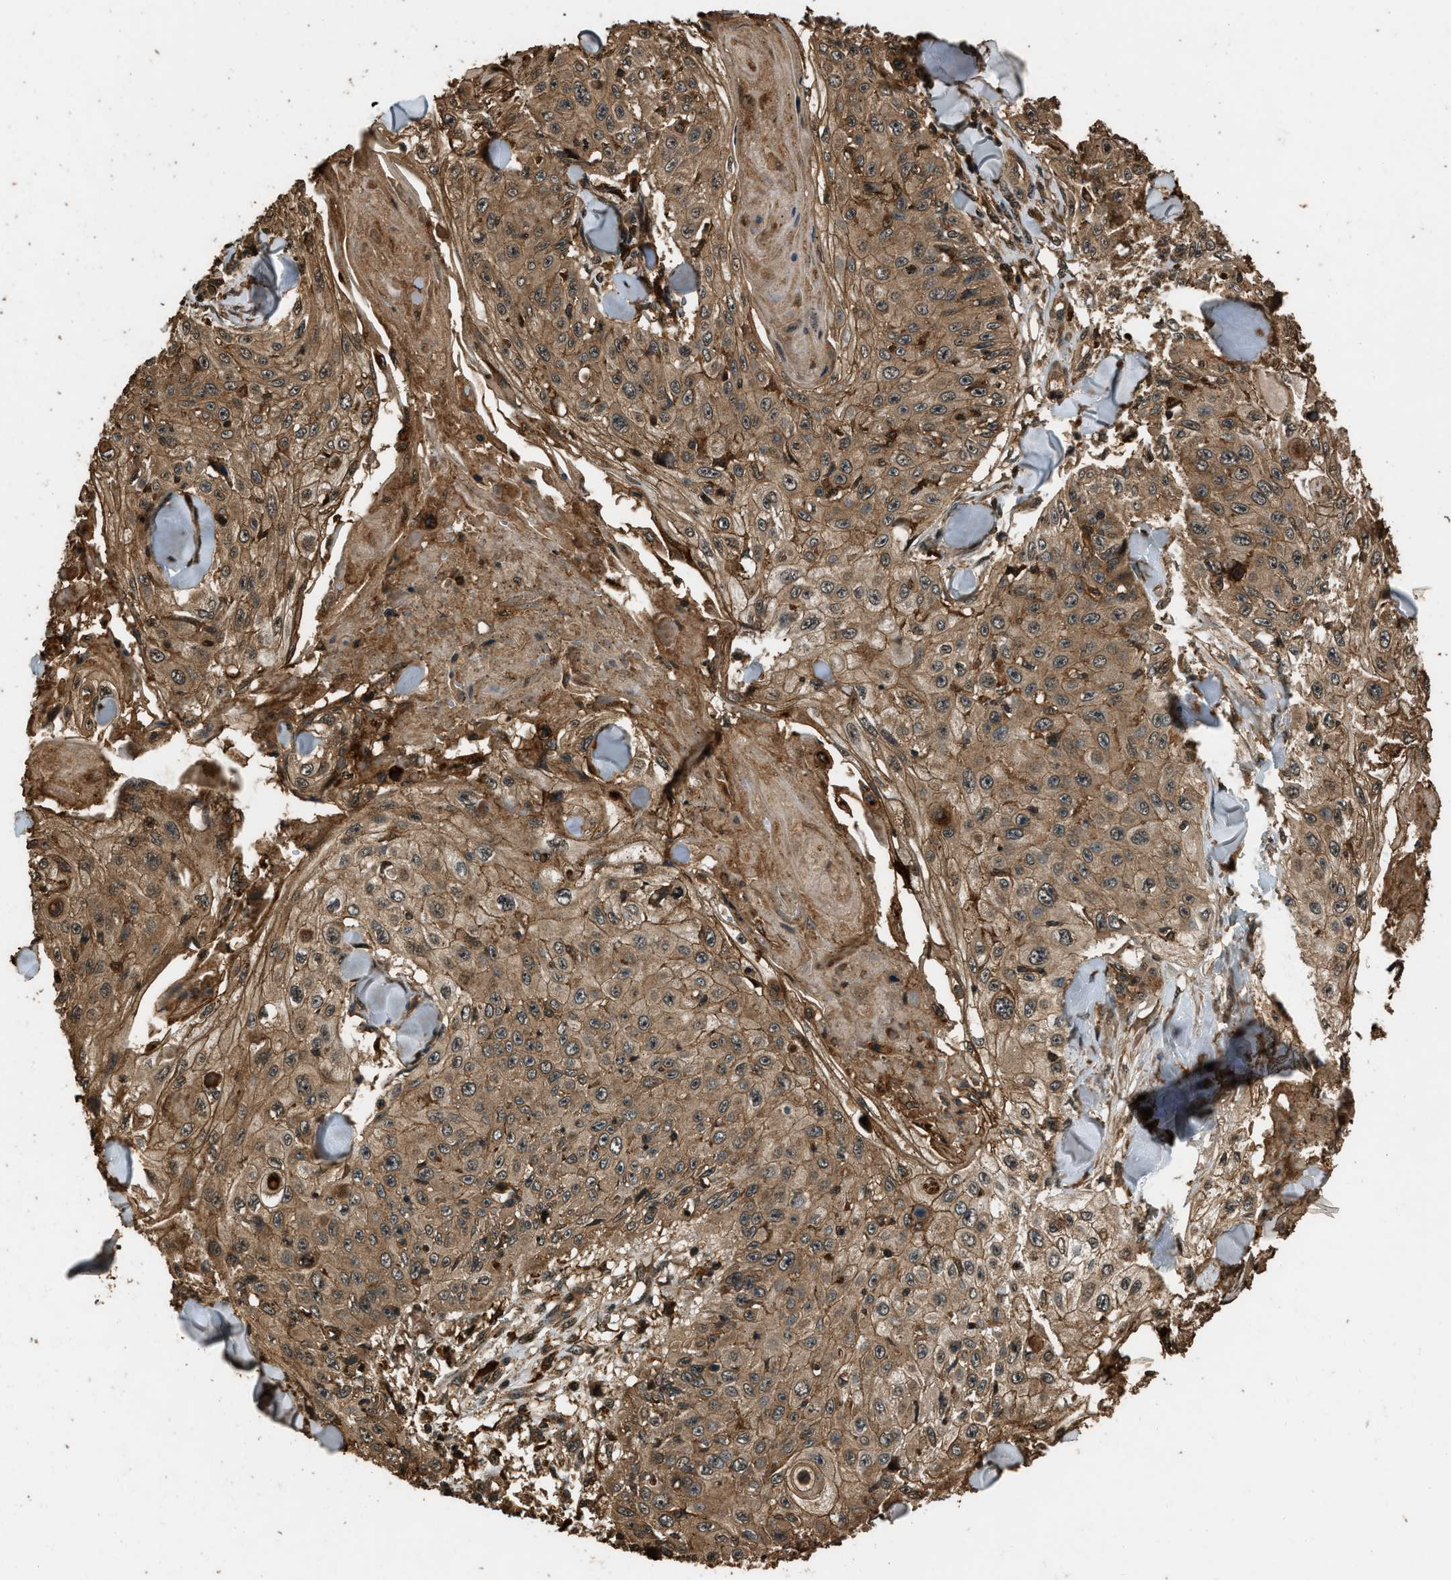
{"staining": {"intensity": "moderate", "quantity": ">75%", "location": "cytoplasmic/membranous"}, "tissue": "skin cancer", "cell_type": "Tumor cells", "image_type": "cancer", "snomed": [{"axis": "morphology", "description": "Squamous cell carcinoma, NOS"}, {"axis": "topography", "description": "Skin"}], "caption": "Brown immunohistochemical staining in skin squamous cell carcinoma shows moderate cytoplasmic/membranous positivity in about >75% of tumor cells.", "gene": "RAP2A", "patient": {"sex": "male", "age": 86}}